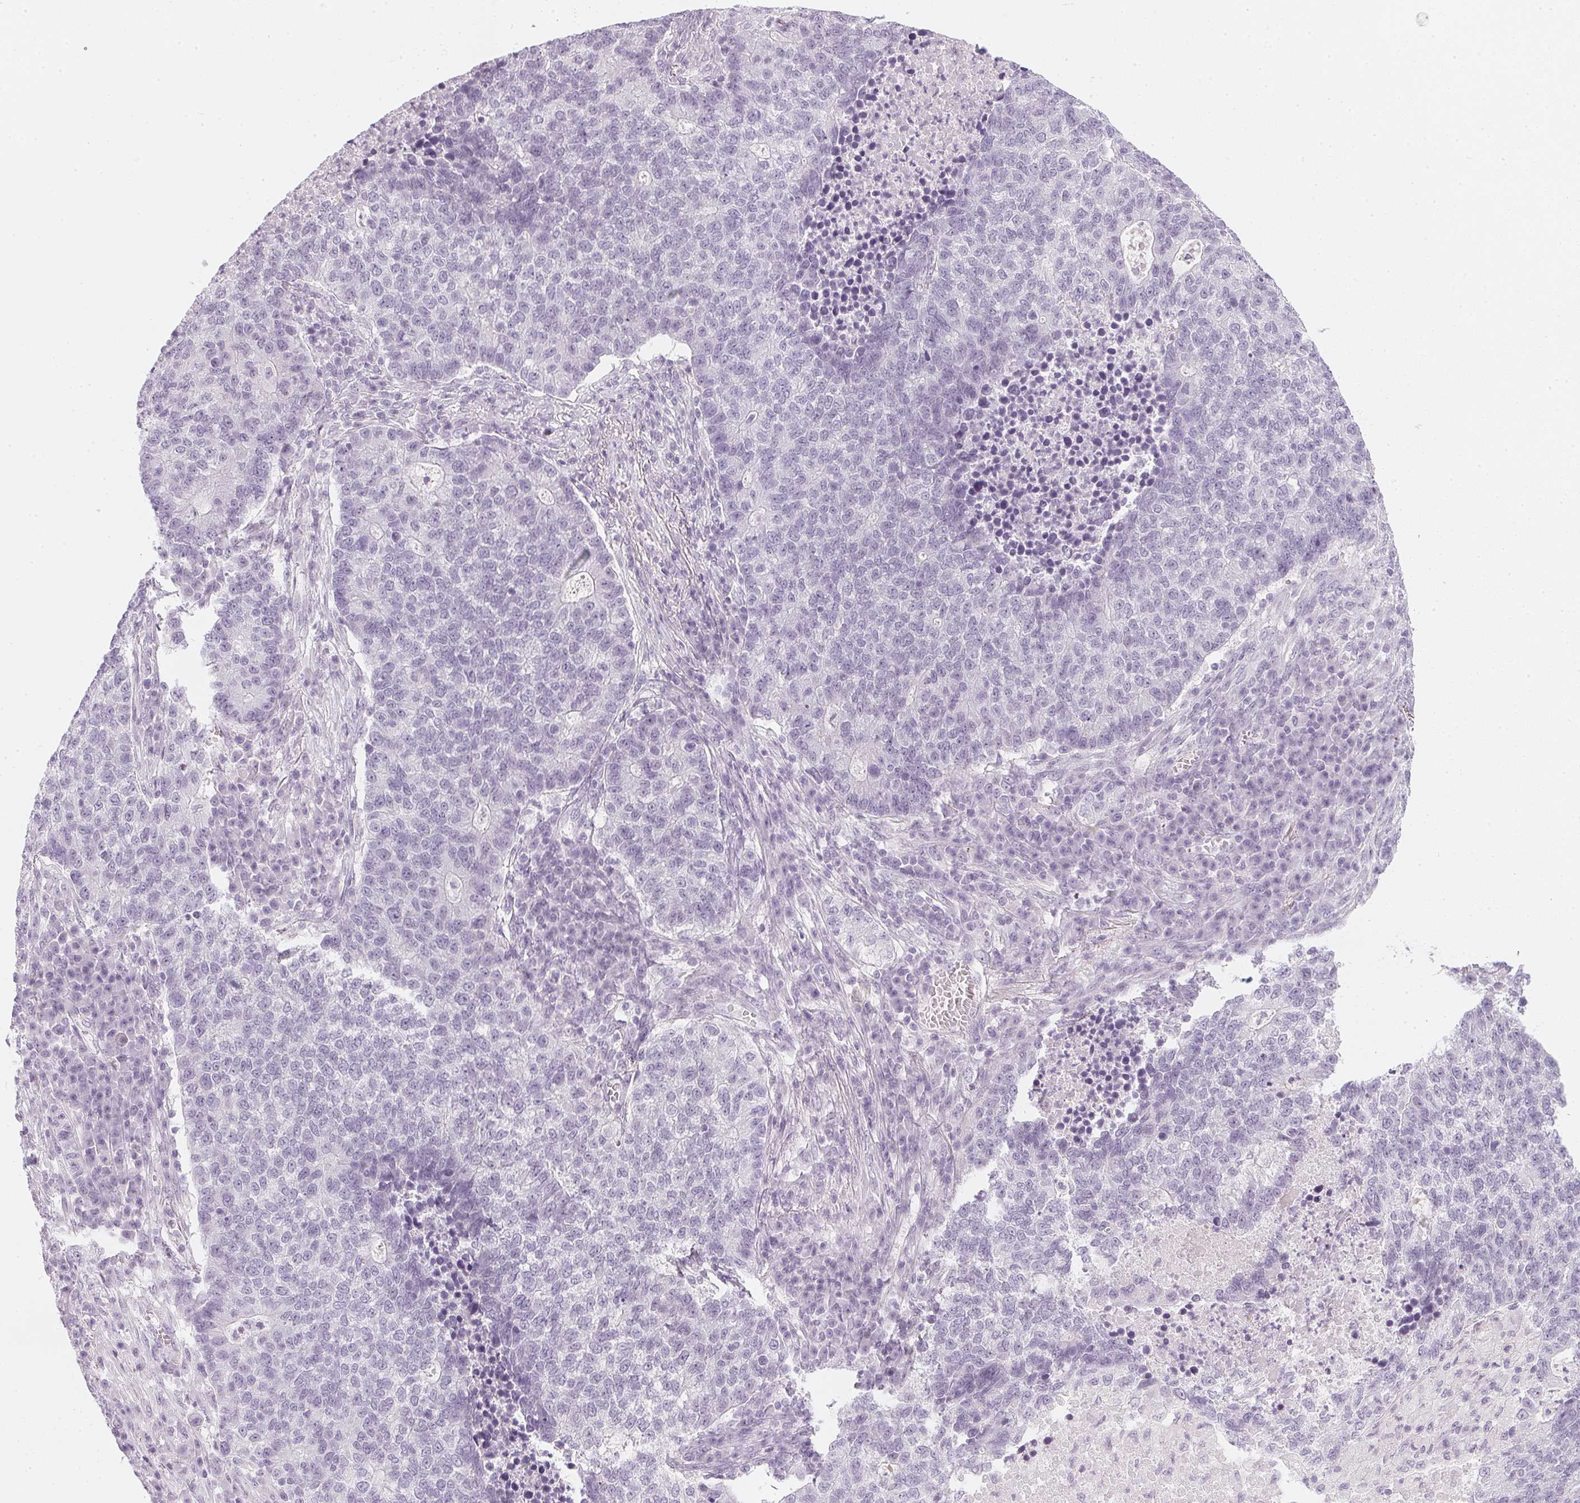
{"staining": {"intensity": "negative", "quantity": "none", "location": "none"}, "tissue": "lung cancer", "cell_type": "Tumor cells", "image_type": "cancer", "snomed": [{"axis": "morphology", "description": "Adenocarcinoma, NOS"}, {"axis": "topography", "description": "Lung"}], "caption": "IHC of human lung cancer shows no expression in tumor cells.", "gene": "CHST4", "patient": {"sex": "male", "age": 57}}